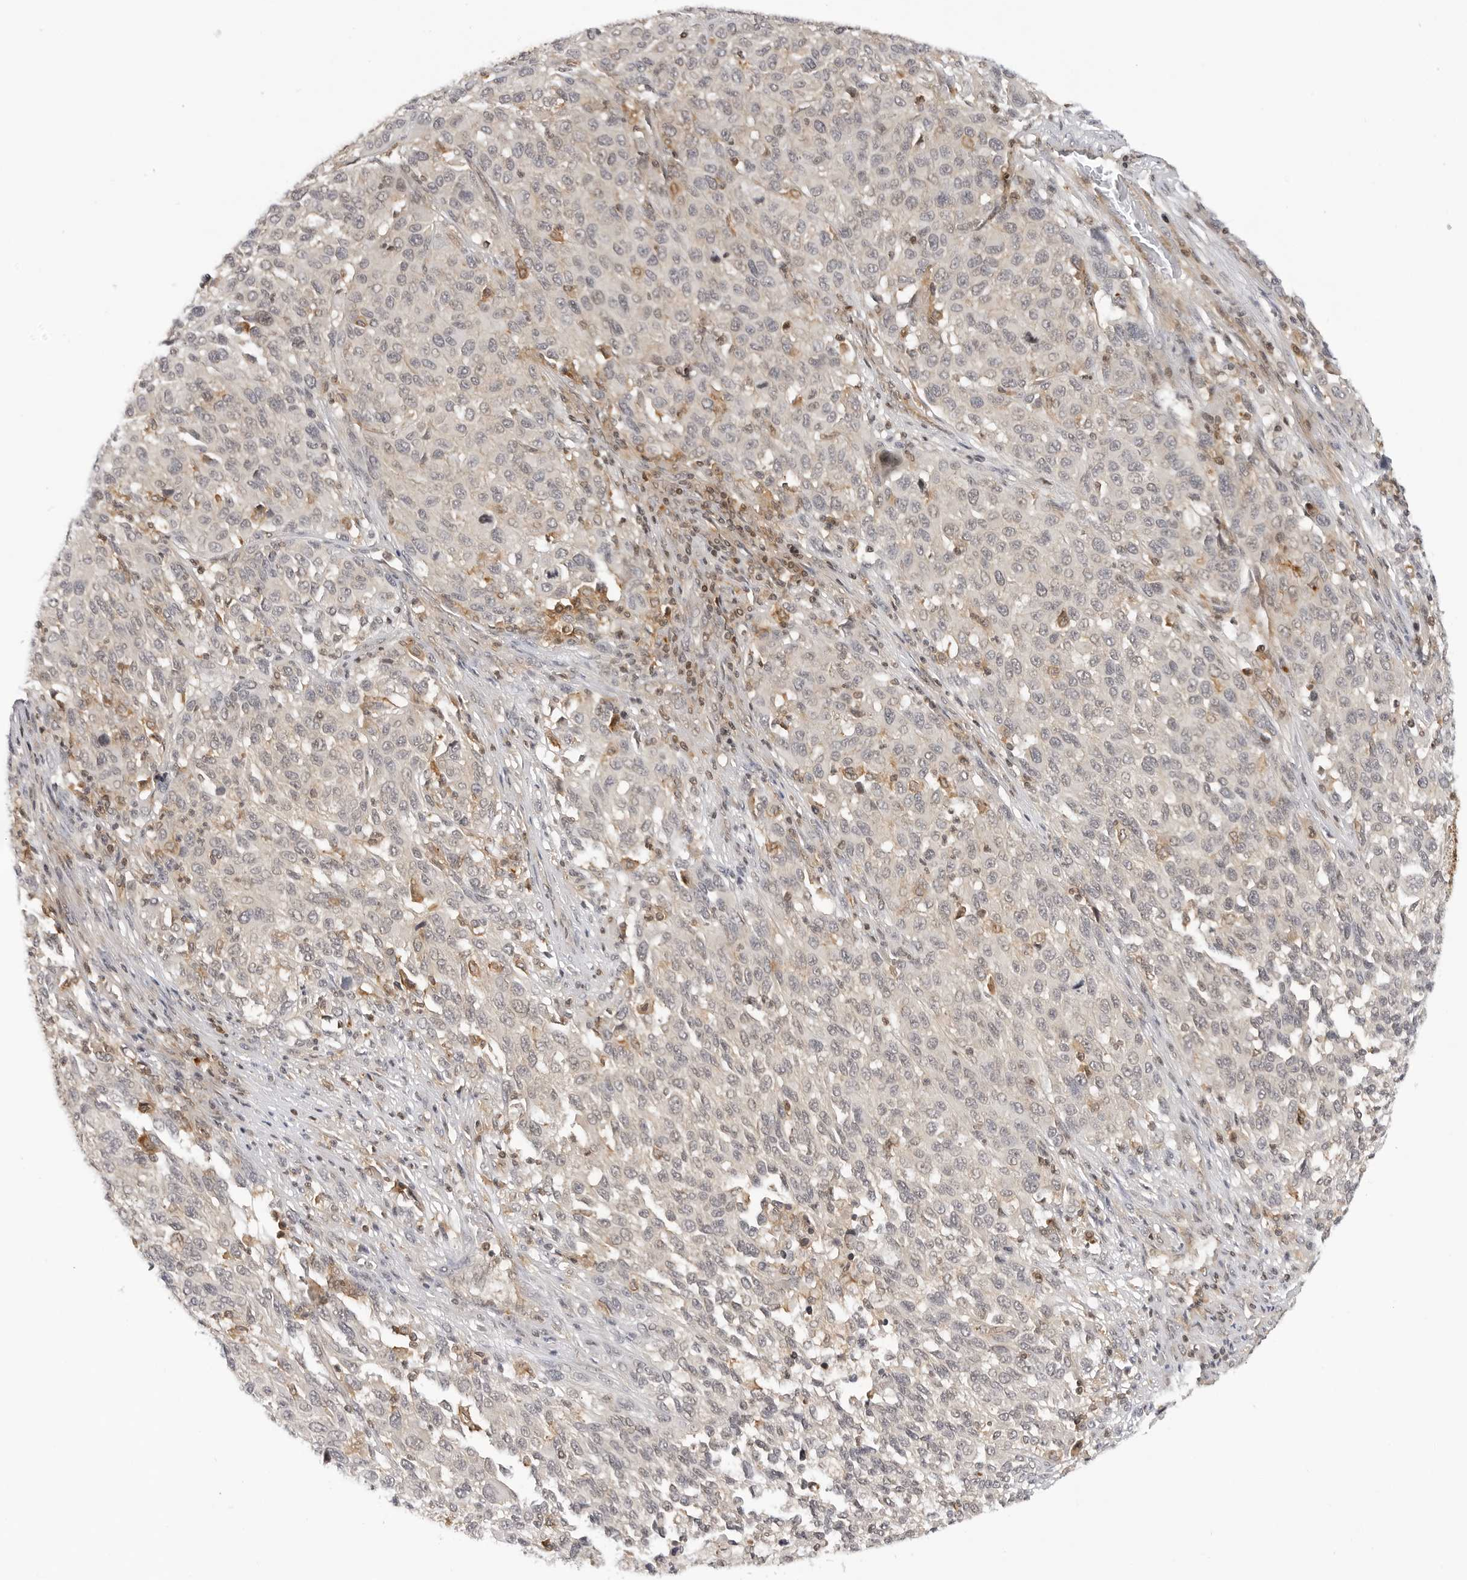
{"staining": {"intensity": "negative", "quantity": "none", "location": "none"}, "tissue": "melanoma", "cell_type": "Tumor cells", "image_type": "cancer", "snomed": [{"axis": "morphology", "description": "Malignant melanoma, Metastatic site"}, {"axis": "topography", "description": "Lymph node"}], "caption": "This is a photomicrograph of IHC staining of melanoma, which shows no expression in tumor cells. (DAB (3,3'-diaminobenzidine) immunohistochemistry, high magnification).", "gene": "MAP2K5", "patient": {"sex": "male", "age": 61}}